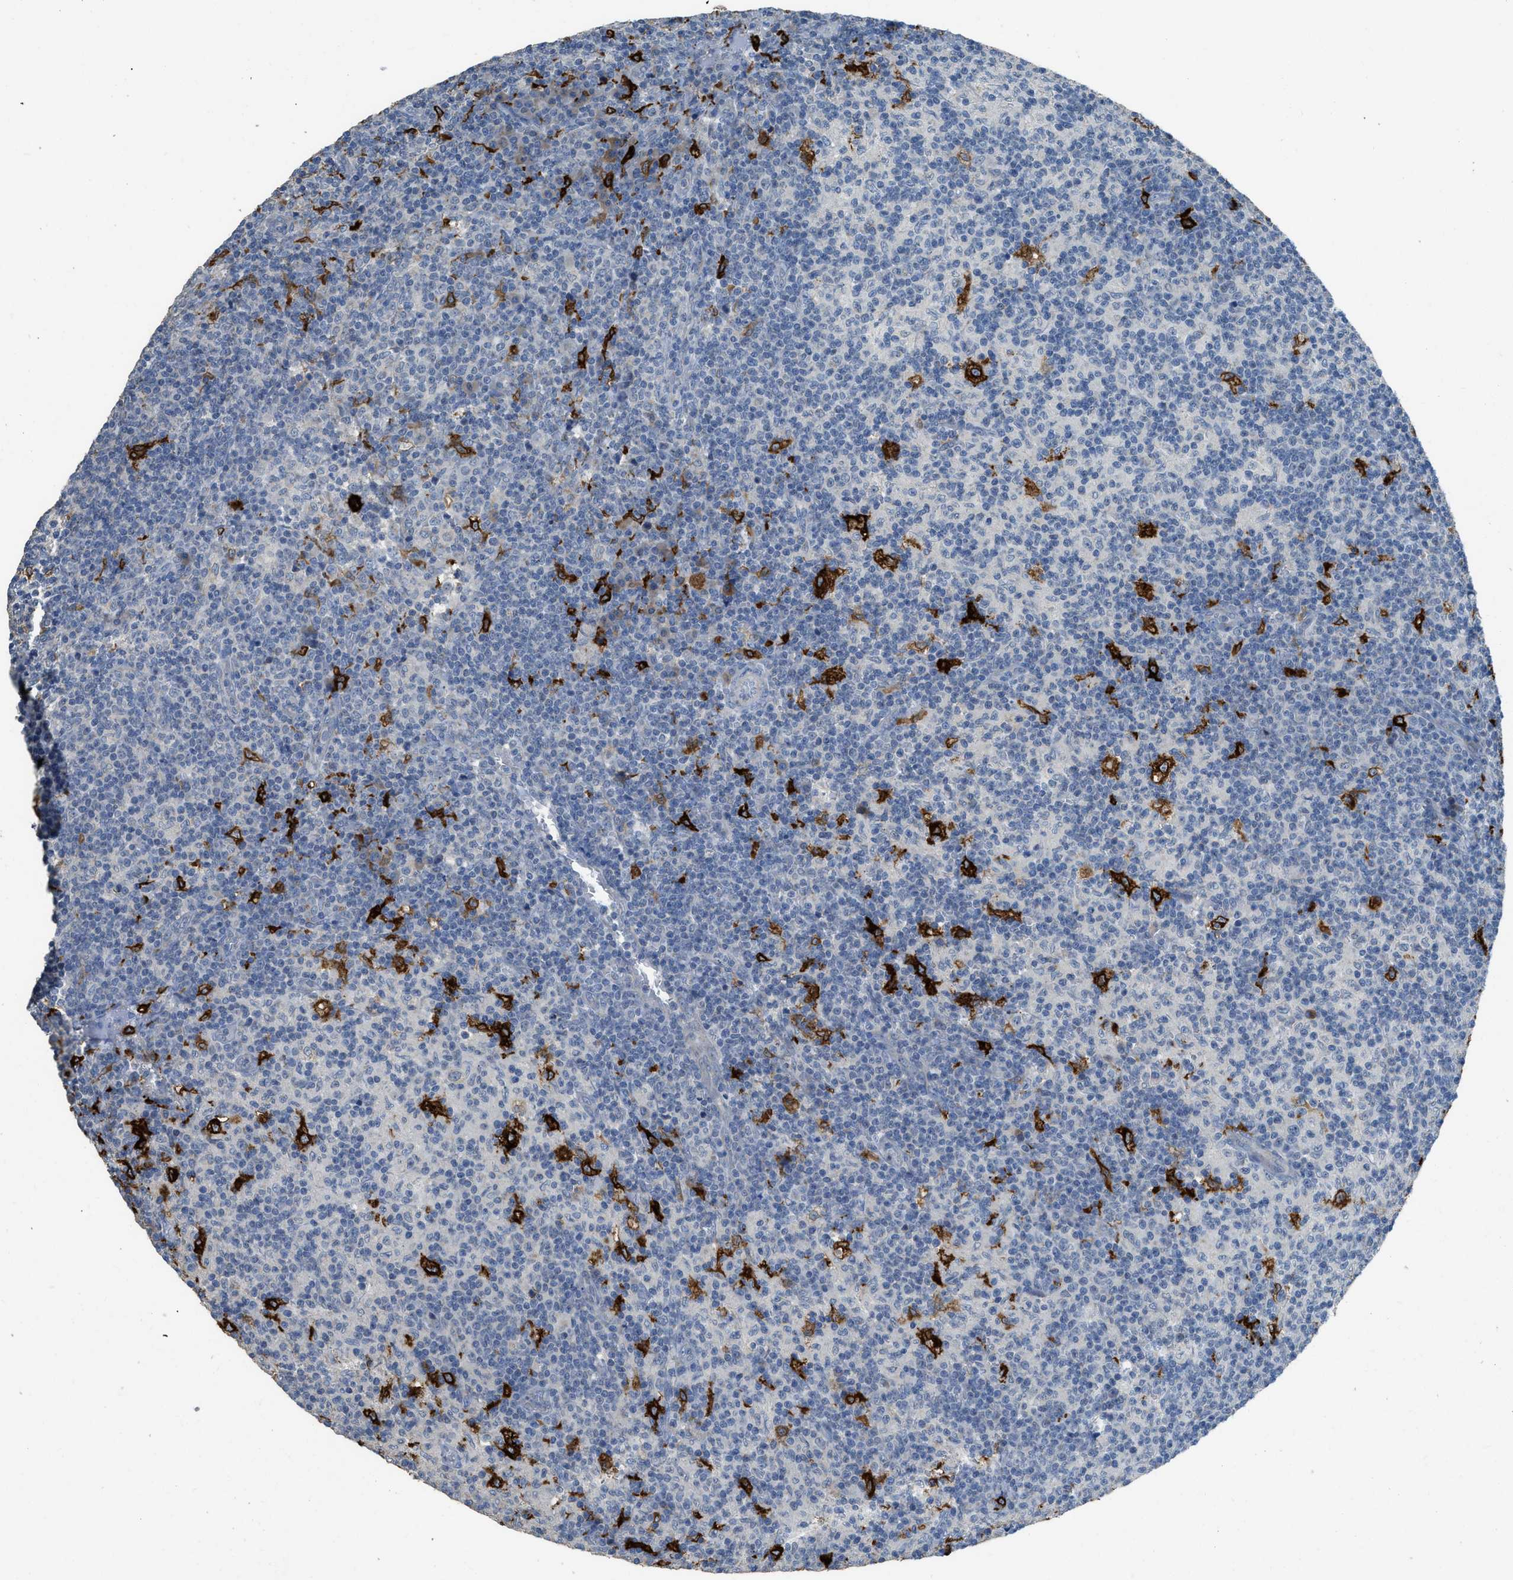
{"staining": {"intensity": "strong", "quantity": "<25%", "location": "cytoplasmic/membranous"}, "tissue": "lymph node", "cell_type": "Germinal center cells", "image_type": "normal", "snomed": [{"axis": "morphology", "description": "Normal tissue, NOS"}, {"axis": "morphology", "description": "Inflammation, NOS"}, {"axis": "topography", "description": "Lymph node"}], "caption": "Brown immunohistochemical staining in unremarkable lymph node displays strong cytoplasmic/membranous expression in about <25% of germinal center cells. (Brightfield microscopy of DAB IHC at high magnification).", "gene": "TIMD4", "patient": {"sex": "male", "age": 55}}